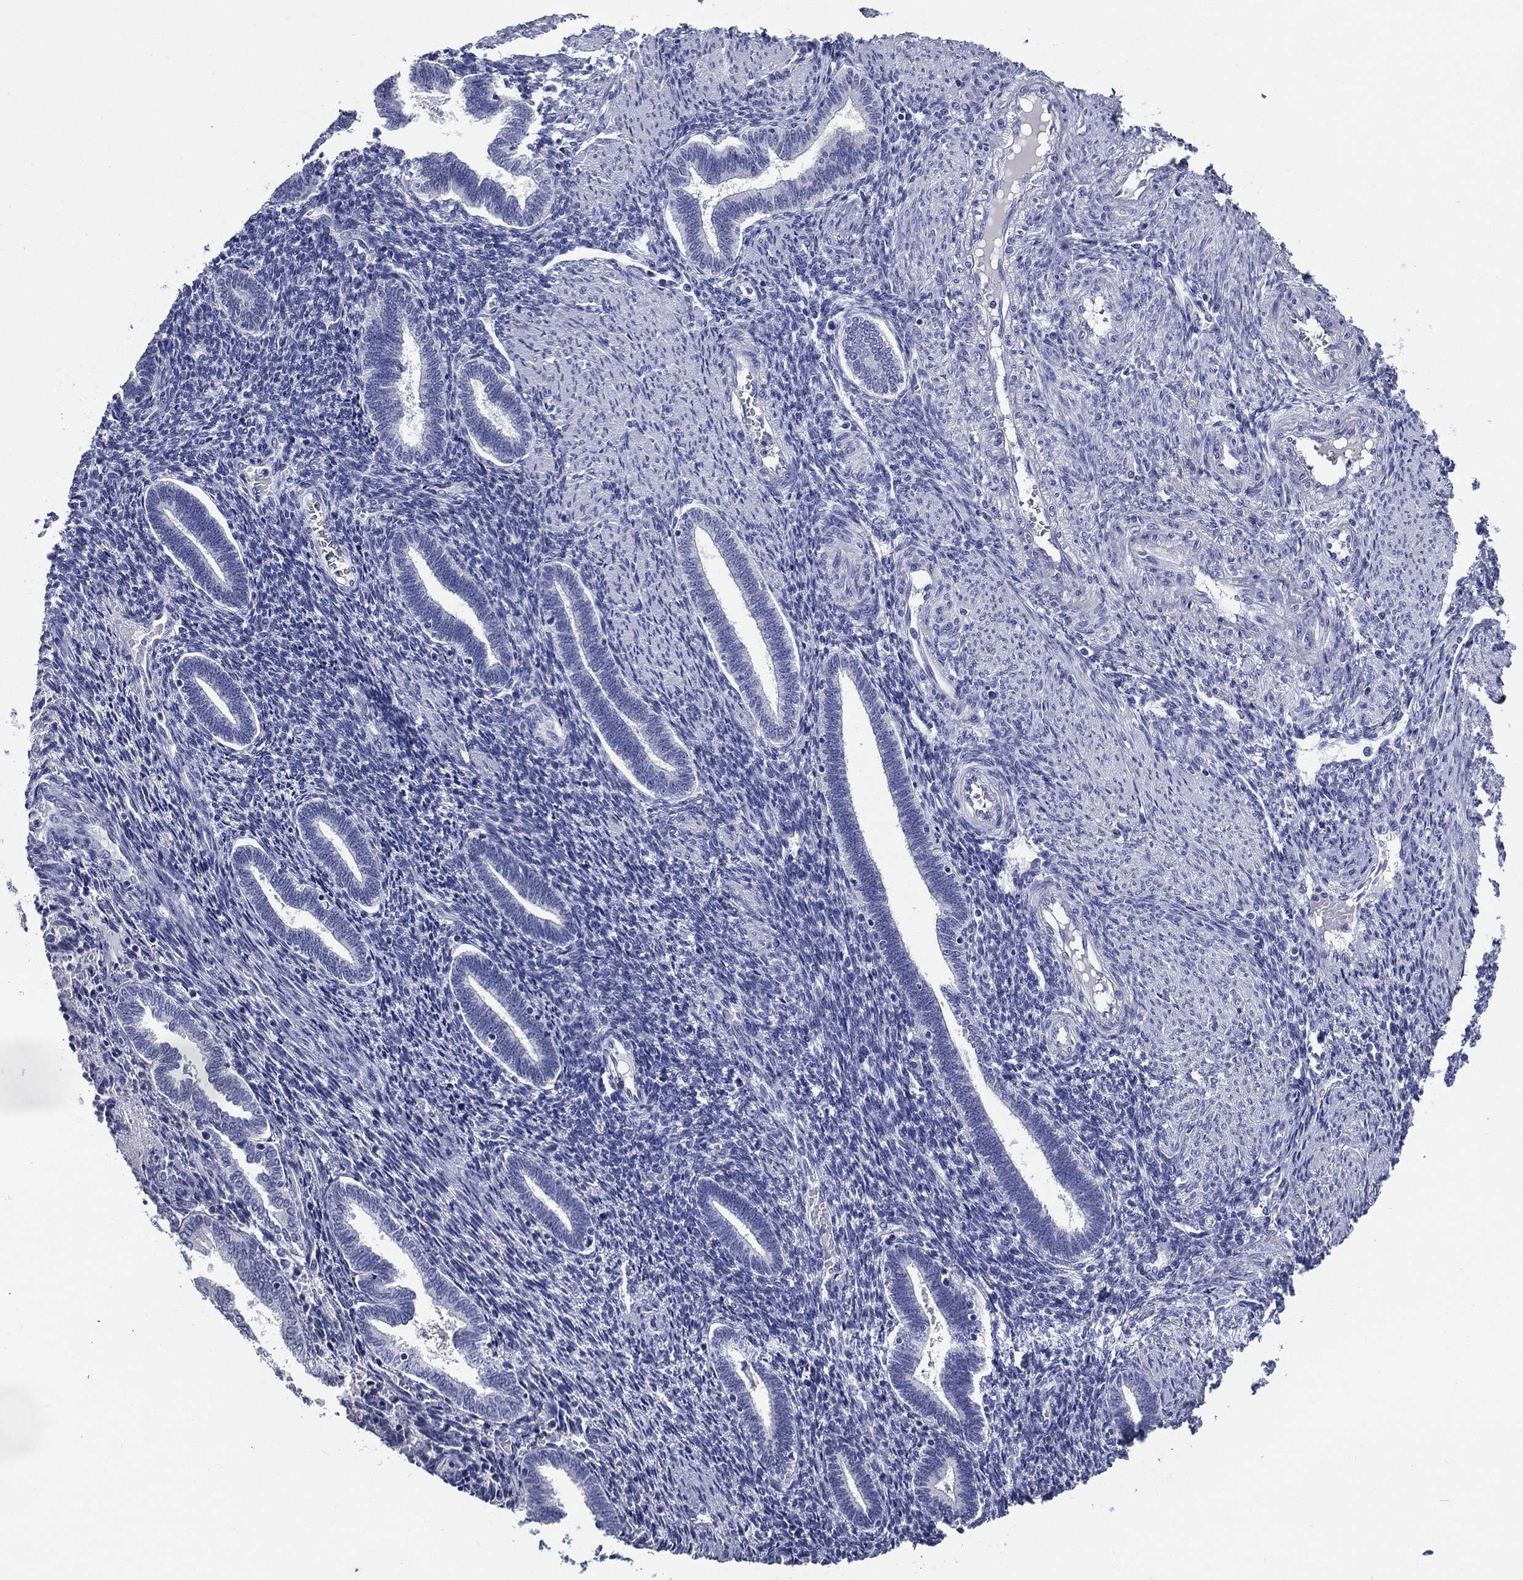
{"staining": {"intensity": "negative", "quantity": "none", "location": "none"}, "tissue": "endometrium", "cell_type": "Cells in endometrial stroma", "image_type": "normal", "snomed": [{"axis": "morphology", "description": "Normal tissue, NOS"}, {"axis": "topography", "description": "Endometrium"}], "caption": "IHC histopathology image of benign endometrium: endometrium stained with DAB (3,3'-diaminobenzidine) reveals no significant protein positivity in cells in endometrial stroma.", "gene": "ACE2", "patient": {"sex": "female", "age": 42}}